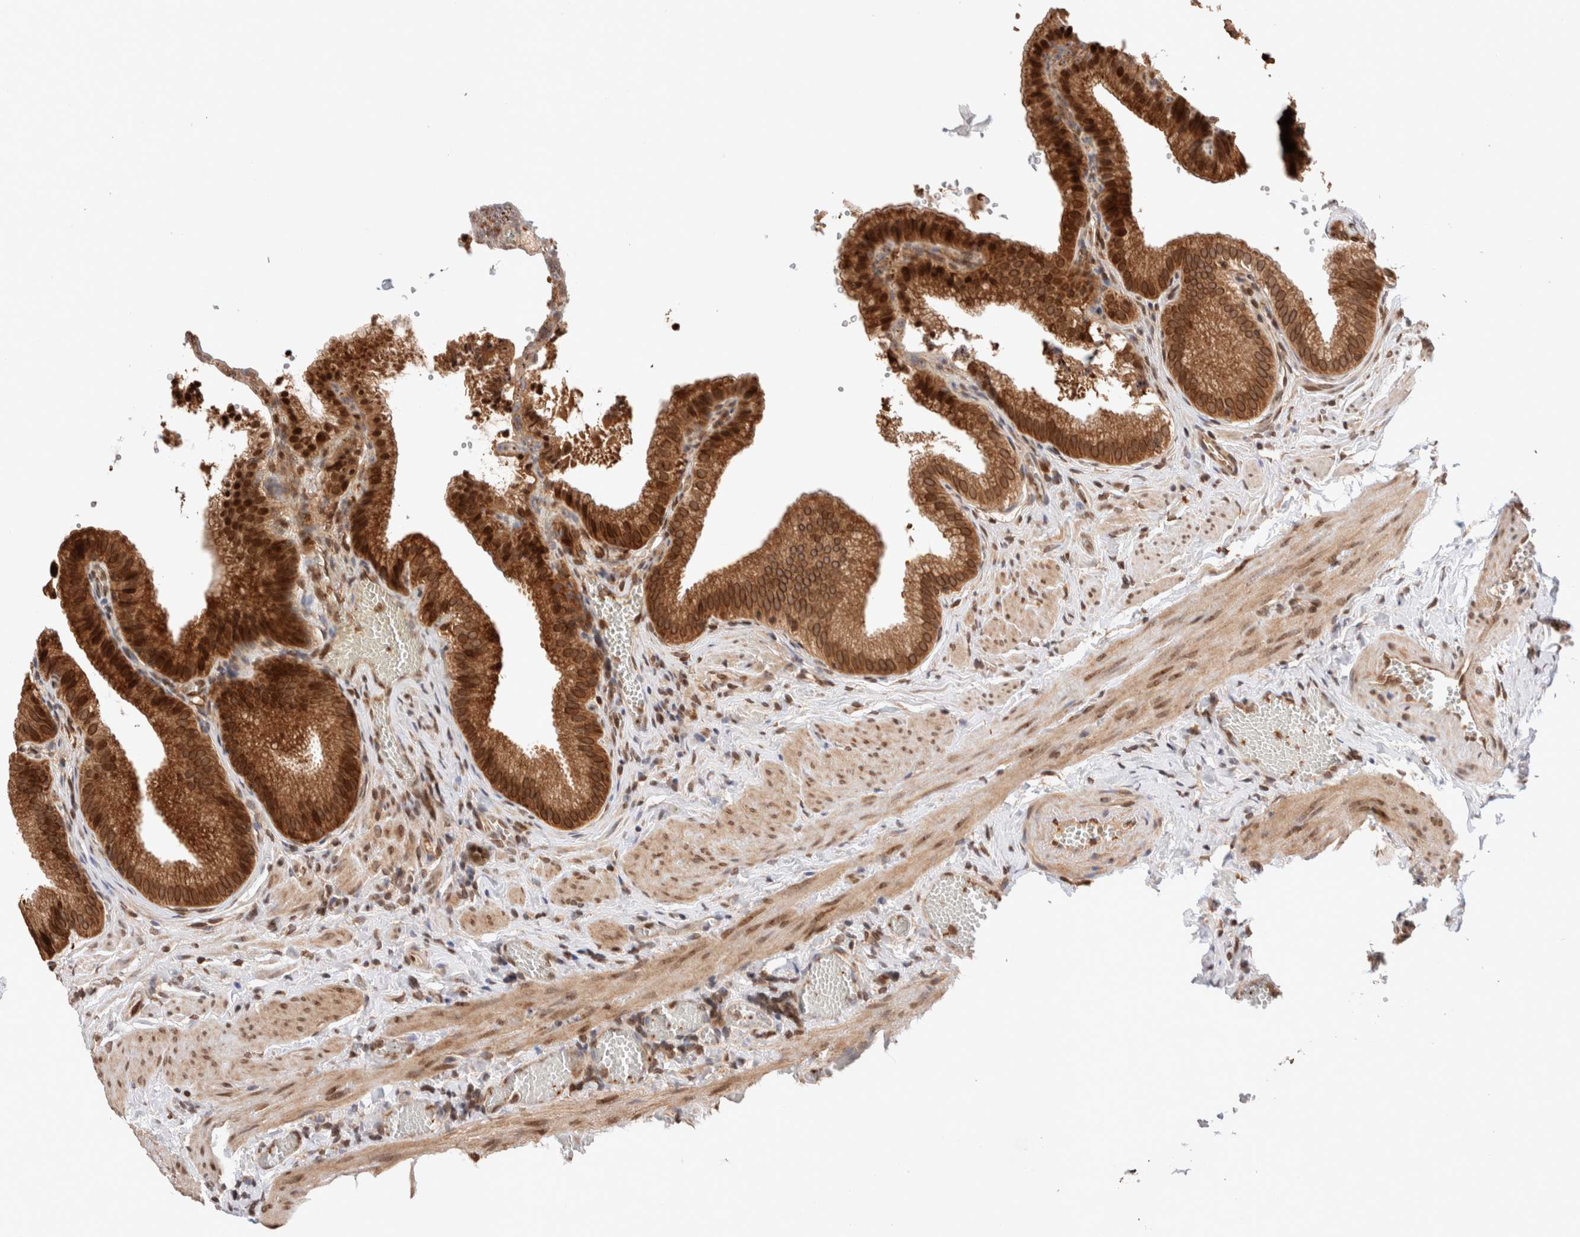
{"staining": {"intensity": "strong", "quantity": ">75%", "location": "cytoplasmic/membranous,nuclear"}, "tissue": "gallbladder", "cell_type": "Glandular cells", "image_type": "normal", "snomed": [{"axis": "morphology", "description": "Normal tissue, NOS"}, {"axis": "topography", "description": "Gallbladder"}], "caption": "IHC staining of normal gallbladder, which demonstrates high levels of strong cytoplasmic/membranous,nuclear staining in approximately >75% of glandular cells indicating strong cytoplasmic/membranous,nuclear protein staining. The staining was performed using DAB (brown) for protein detection and nuclei were counterstained in hematoxylin (blue).", "gene": "TPR", "patient": {"sex": "male", "age": 38}}